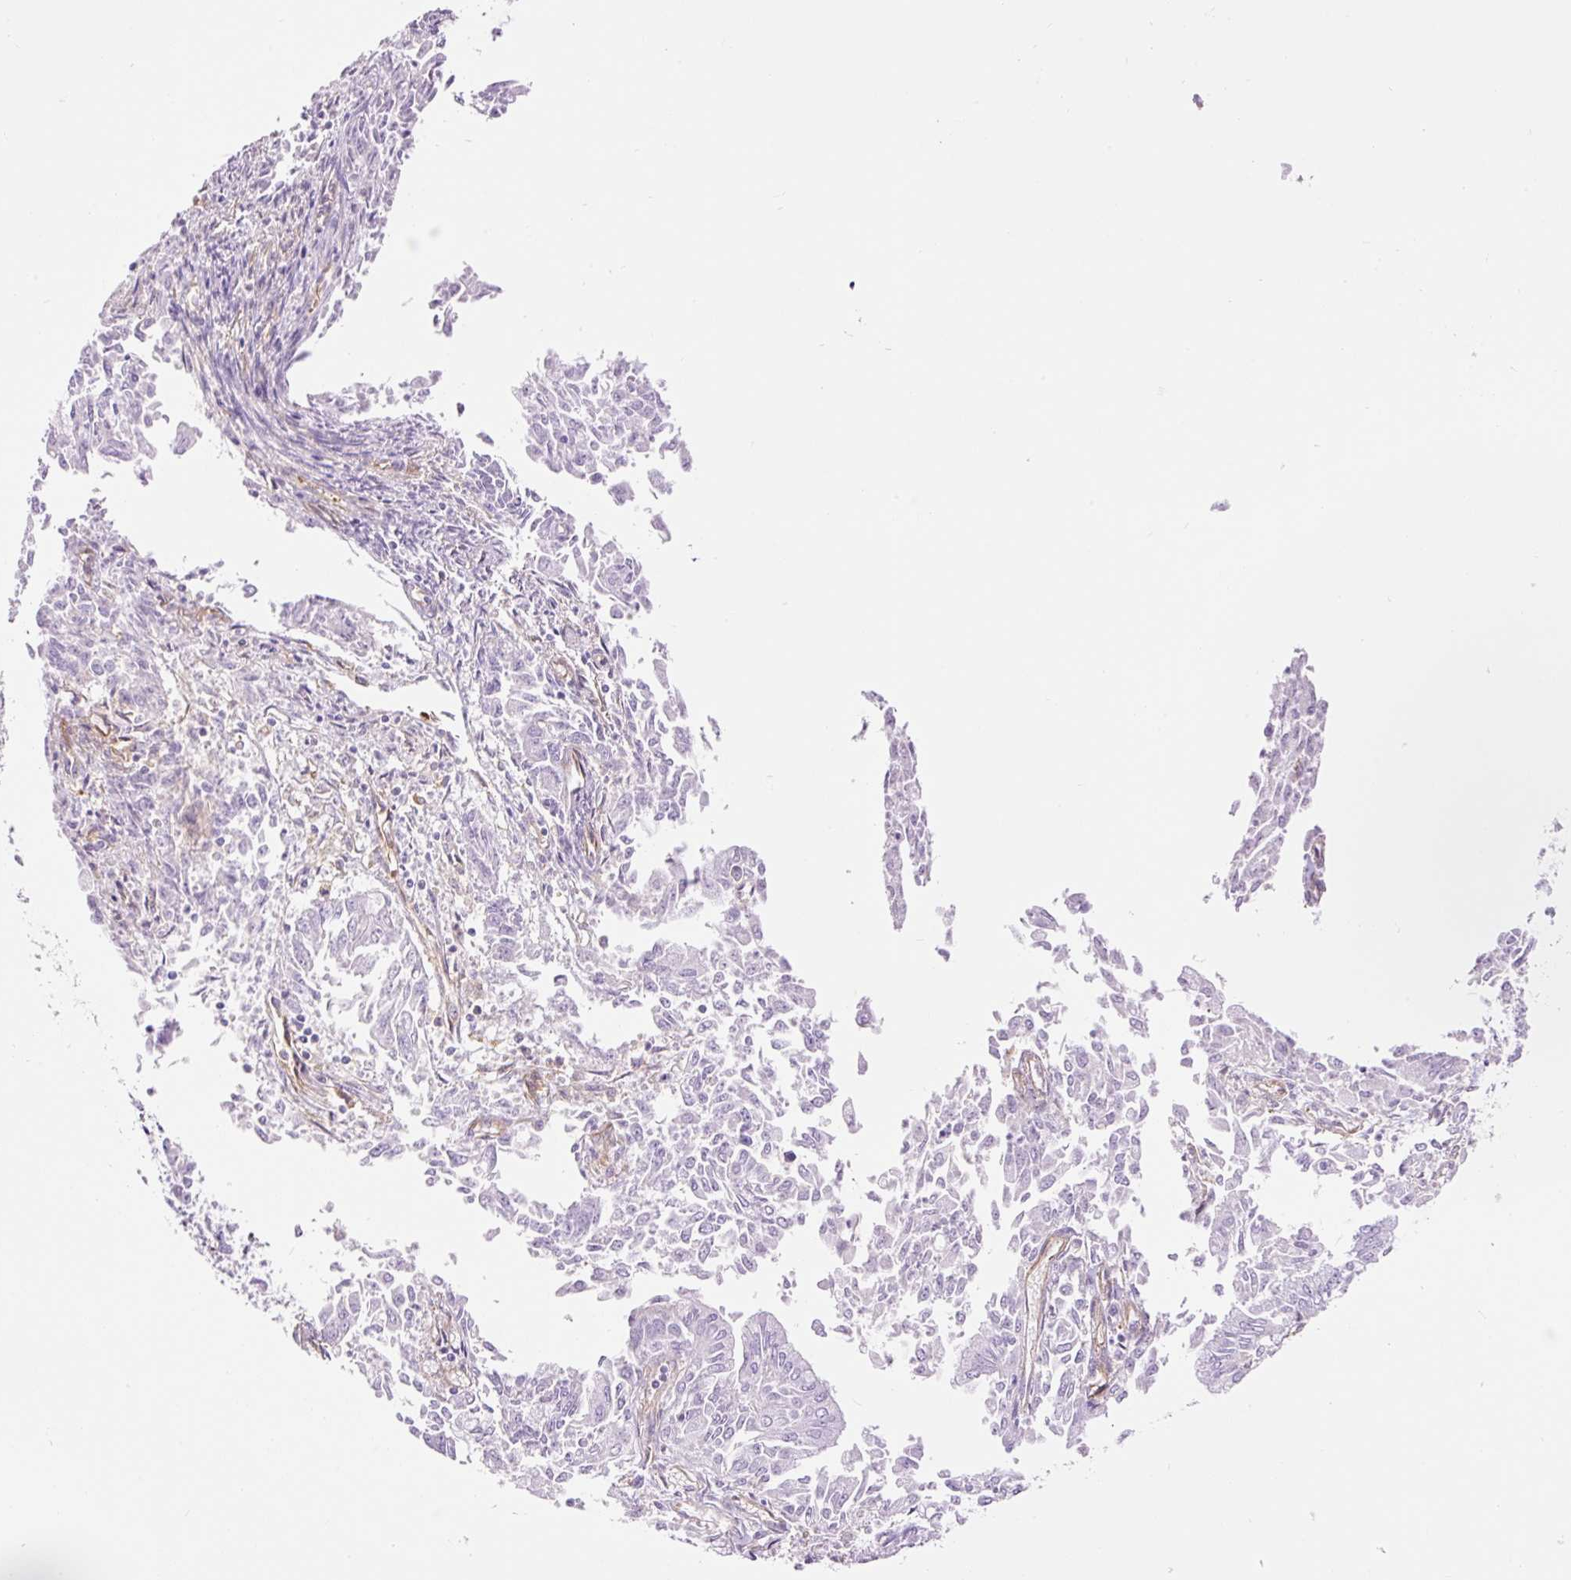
{"staining": {"intensity": "negative", "quantity": "none", "location": "none"}, "tissue": "endometrial cancer", "cell_type": "Tumor cells", "image_type": "cancer", "snomed": [{"axis": "morphology", "description": "Adenocarcinoma, NOS"}, {"axis": "topography", "description": "Endometrium"}], "caption": "Tumor cells are negative for brown protein staining in endometrial cancer (adenocarcinoma). (DAB immunohistochemistry (IHC) with hematoxylin counter stain).", "gene": "IL10RB", "patient": {"sex": "female", "age": 73}}